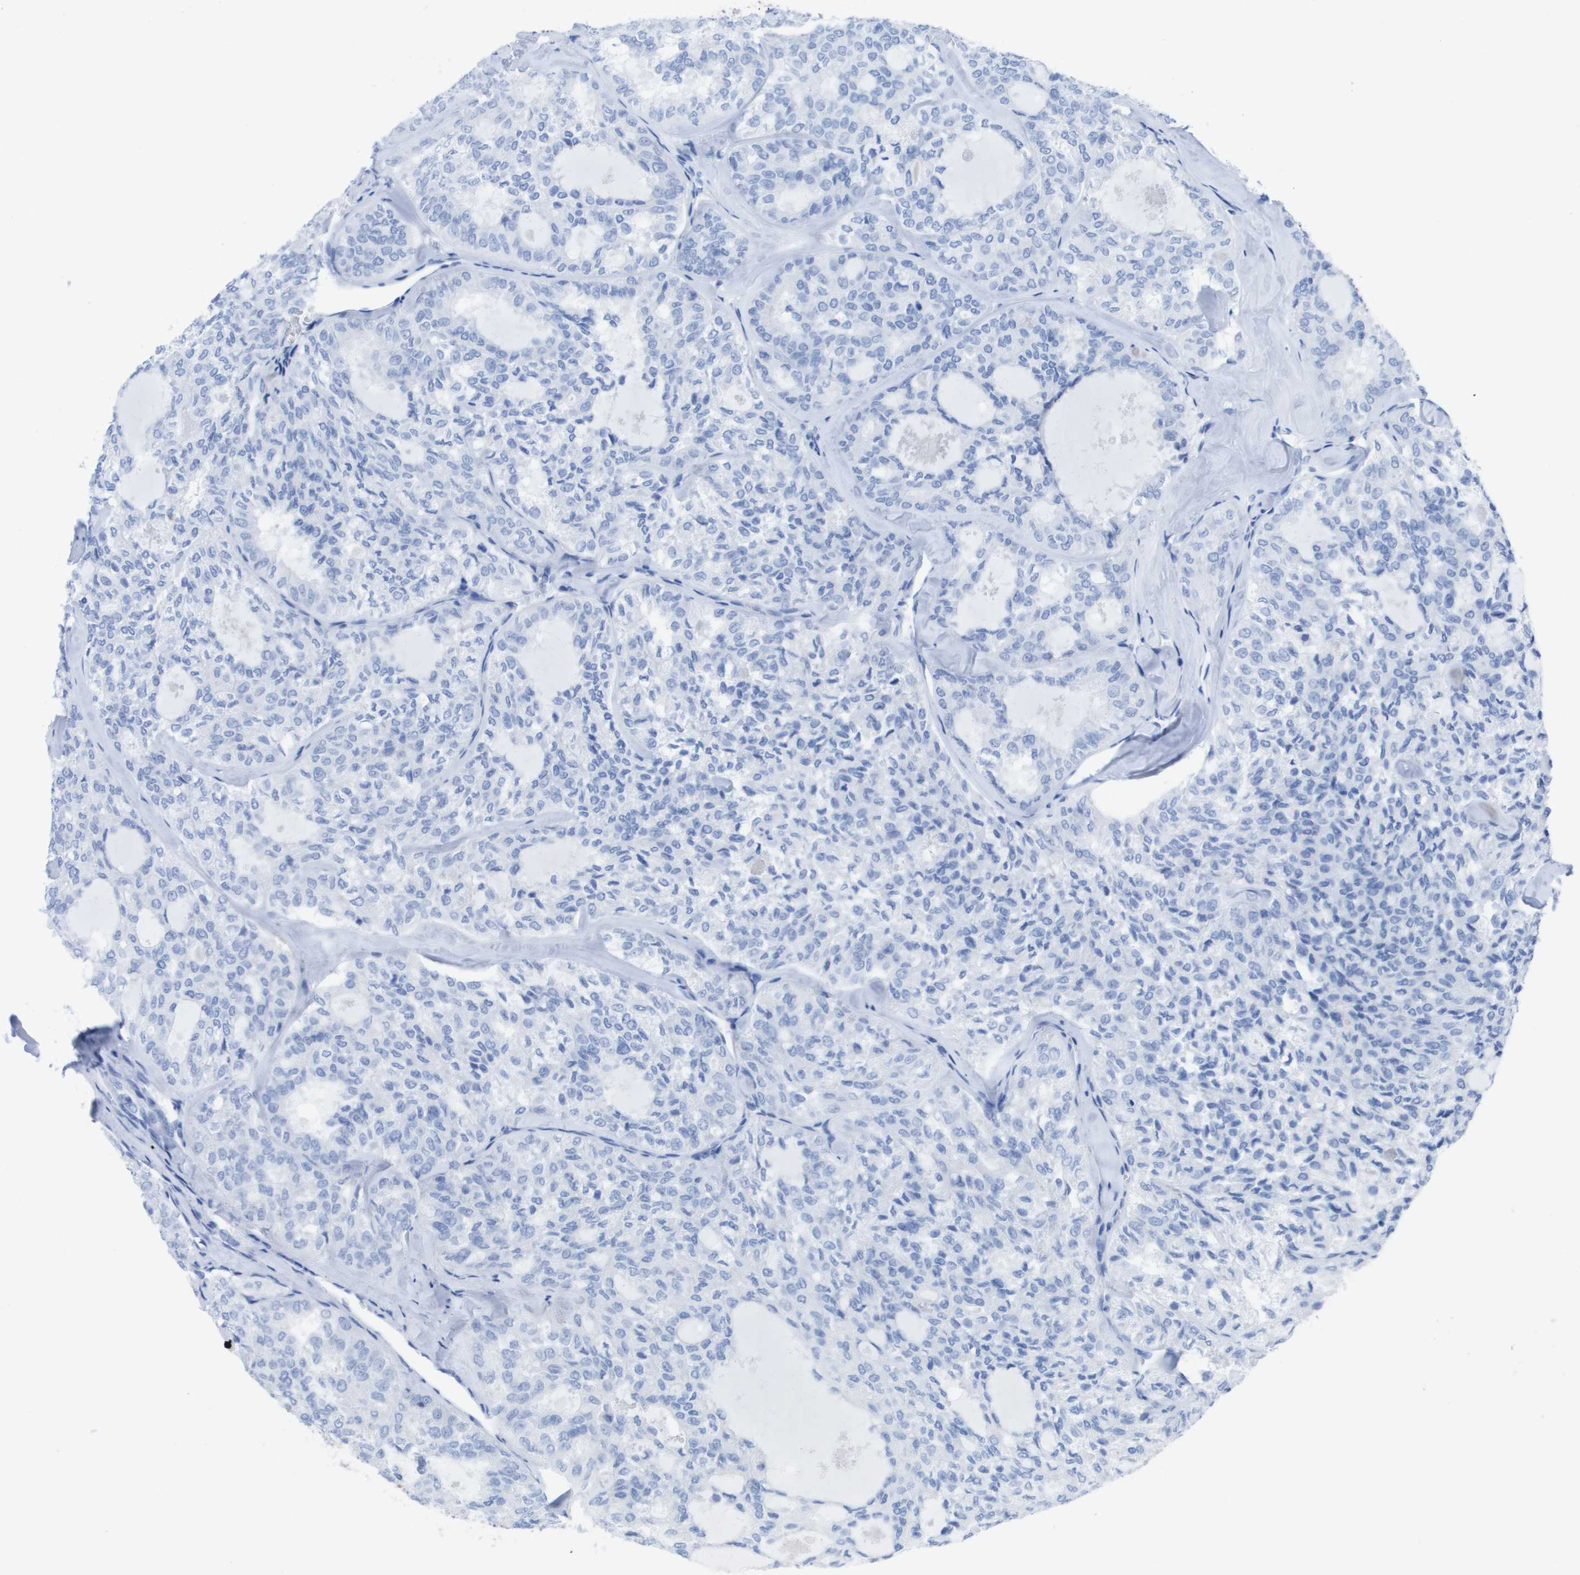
{"staining": {"intensity": "negative", "quantity": "none", "location": "none"}, "tissue": "thyroid cancer", "cell_type": "Tumor cells", "image_type": "cancer", "snomed": [{"axis": "morphology", "description": "Follicular adenoma carcinoma, NOS"}, {"axis": "topography", "description": "Thyroid gland"}], "caption": "This is an immunohistochemistry (IHC) micrograph of thyroid cancer. There is no expression in tumor cells.", "gene": "KCNA3", "patient": {"sex": "male", "age": 75}}